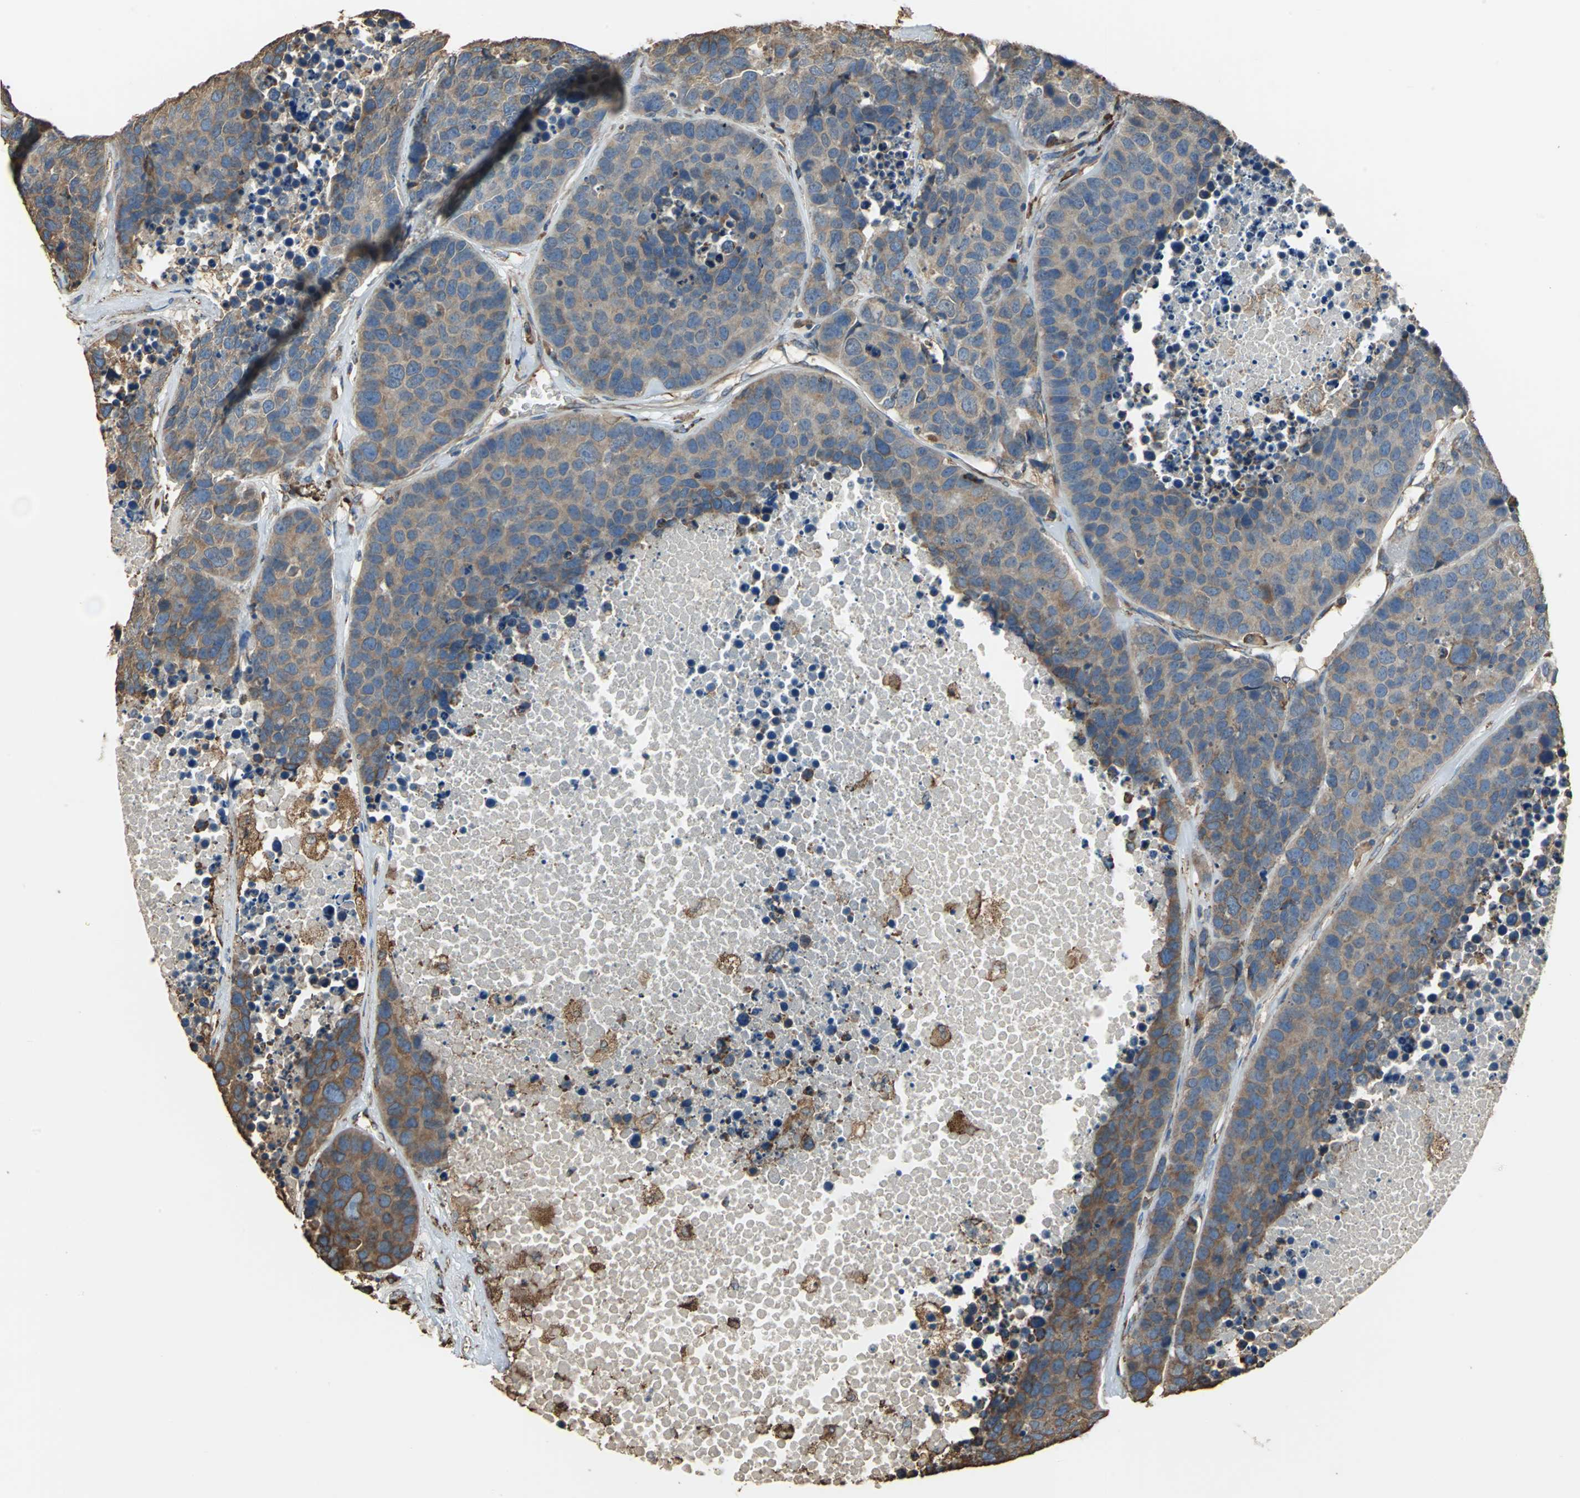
{"staining": {"intensity": "strong", "quantity": ">75%", "location": "cytoplasmic/membranous"}, "tissue": "carcinoid", "cell_type": "Tumor cells", "image_type": "cancer", "snomed": [{"axis": "morphology", "description": "Carcinoid, malignant, NOS"}, {"axis": "topography", "description": "Lung"}], "caption": "Human carcinoid (malignant) stained with a brown dye exhibits strong cytoplasmic/membranous positive positivity in approximately >75% of tumor cells.", "gene": "GPANK1", "patient": {"sex": "male", "age": 60}}